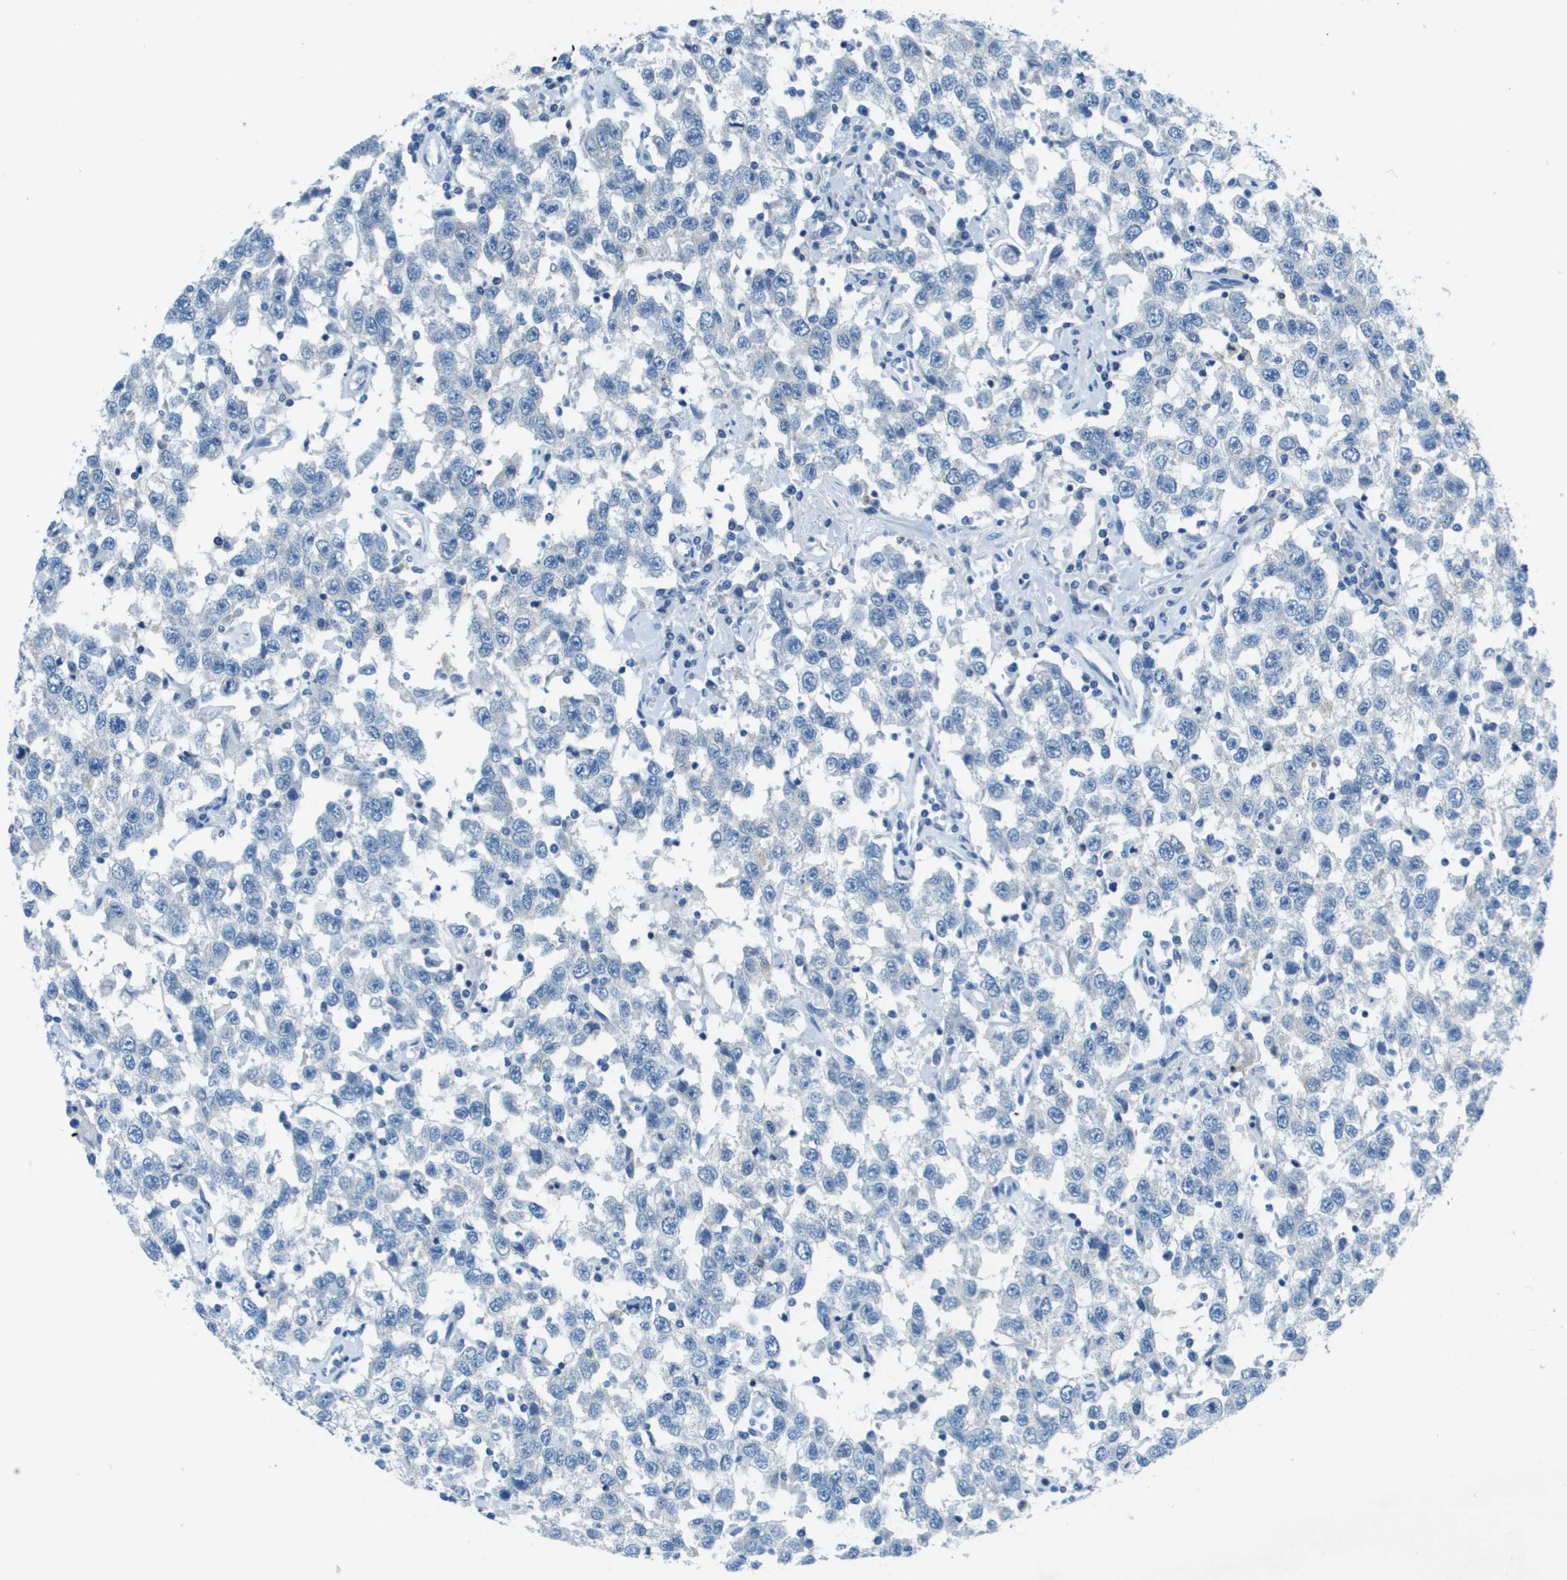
{"staining": {"intensity": "negative", "quantity": "none", "location": "none"}, "tissue": "testis cancer", "cell_type": "Tumor cells", "image_type": "cancer", "snomed": [{"axis": "morphology", "description": "Seminoma, NOS"}, {"axis": "topography", "description": "Testis"}], "caption": "Tumor cells show no significant expression in testis seminoma.", "gene": "SLC16A10", "patient": {"sex": "male", "age": 41}}